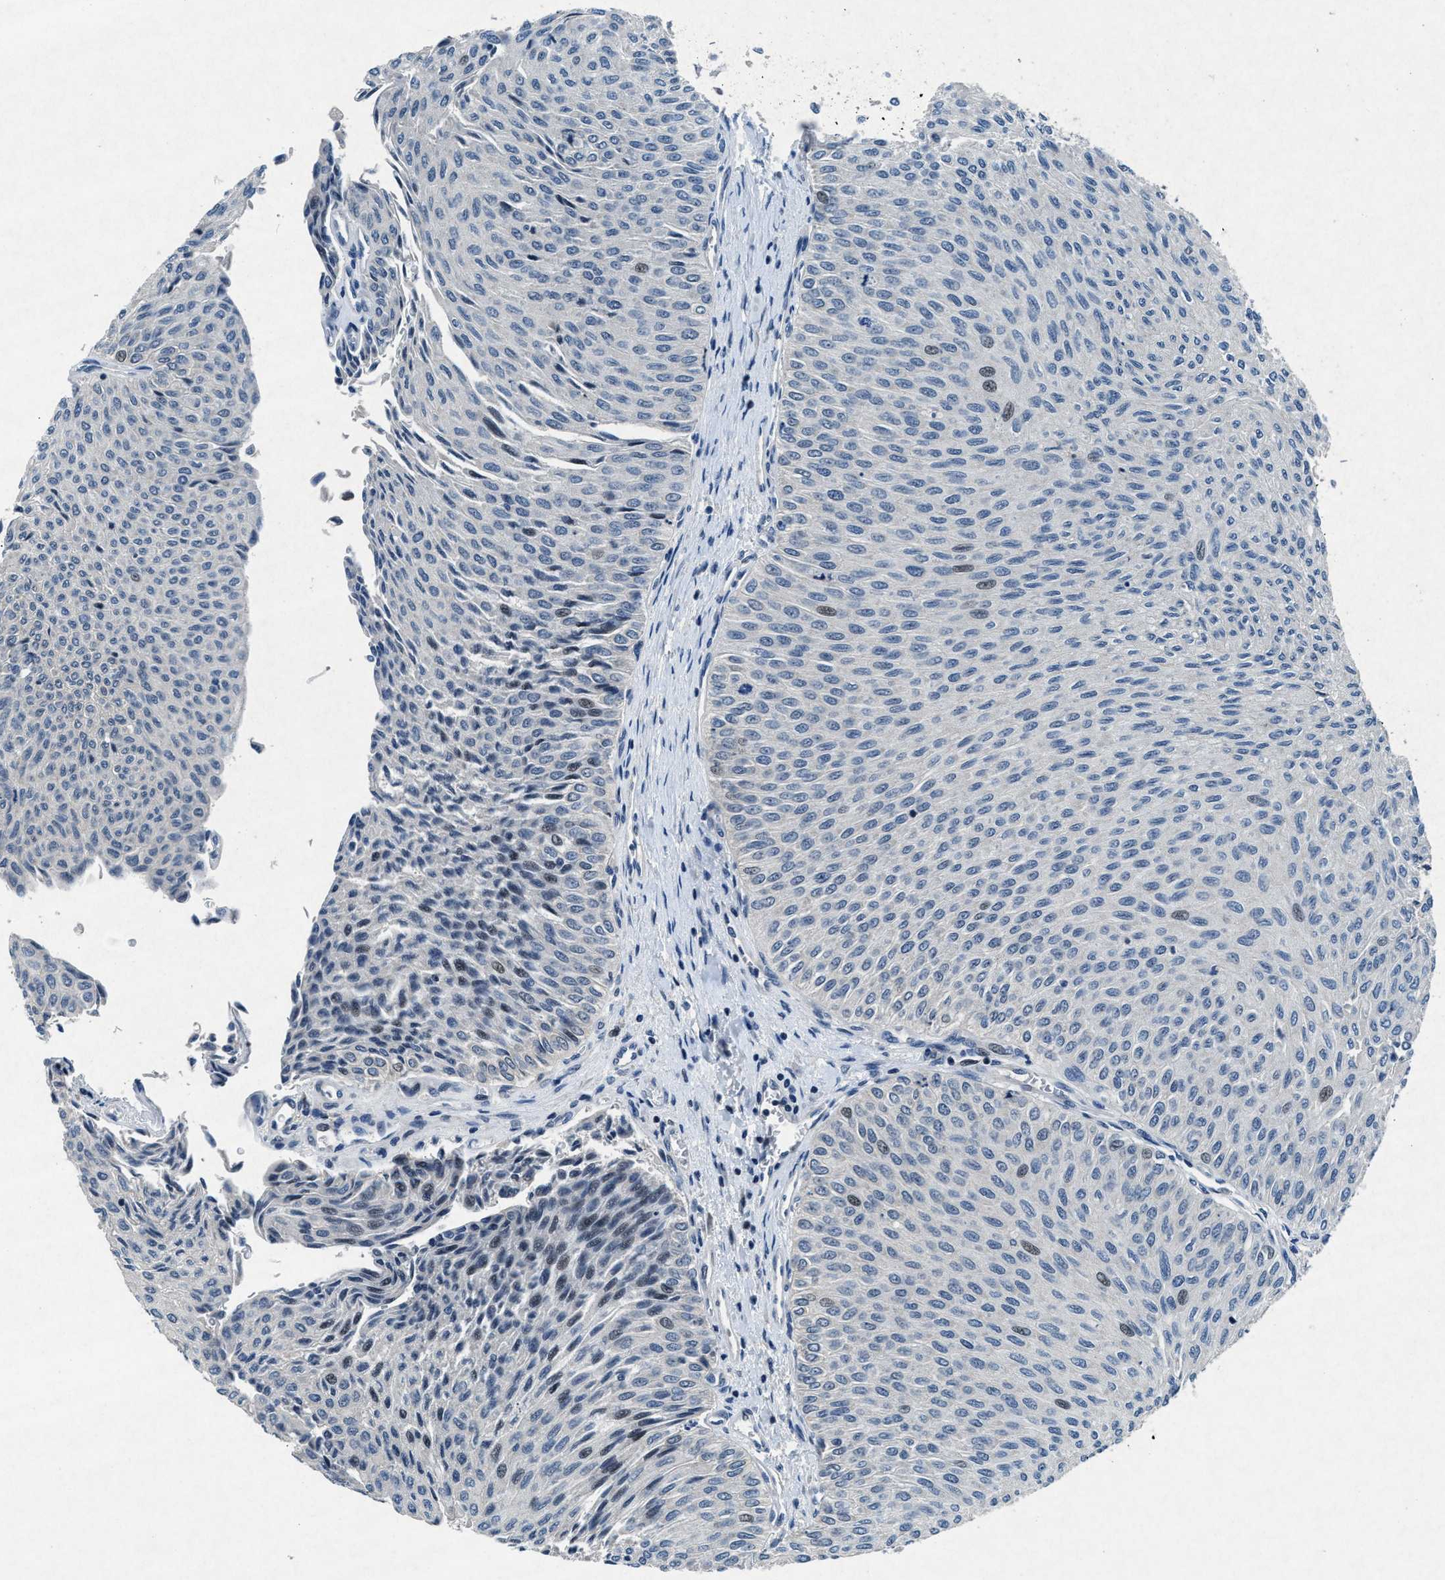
{"staining": {"intensity": "weak", "quantity": "<25%", "location": "nuclear"}, "tissue": "urothelial cancer", "cell_type": "Tumor cells", "image_type": "cancer", "snomed": [{"axis": "morphology", "description": "Urothelial carcinoma, Low grade"}, {"axis": "topography", "description": "Urinary bladder"}], "caption": "Urothelial cancer stained for a protein using immunohistochemistry (IHC) demonstrates no expression tumor cells.", "gene": "PHLDA1", "patient": {"sex": "male", "age": 78}}